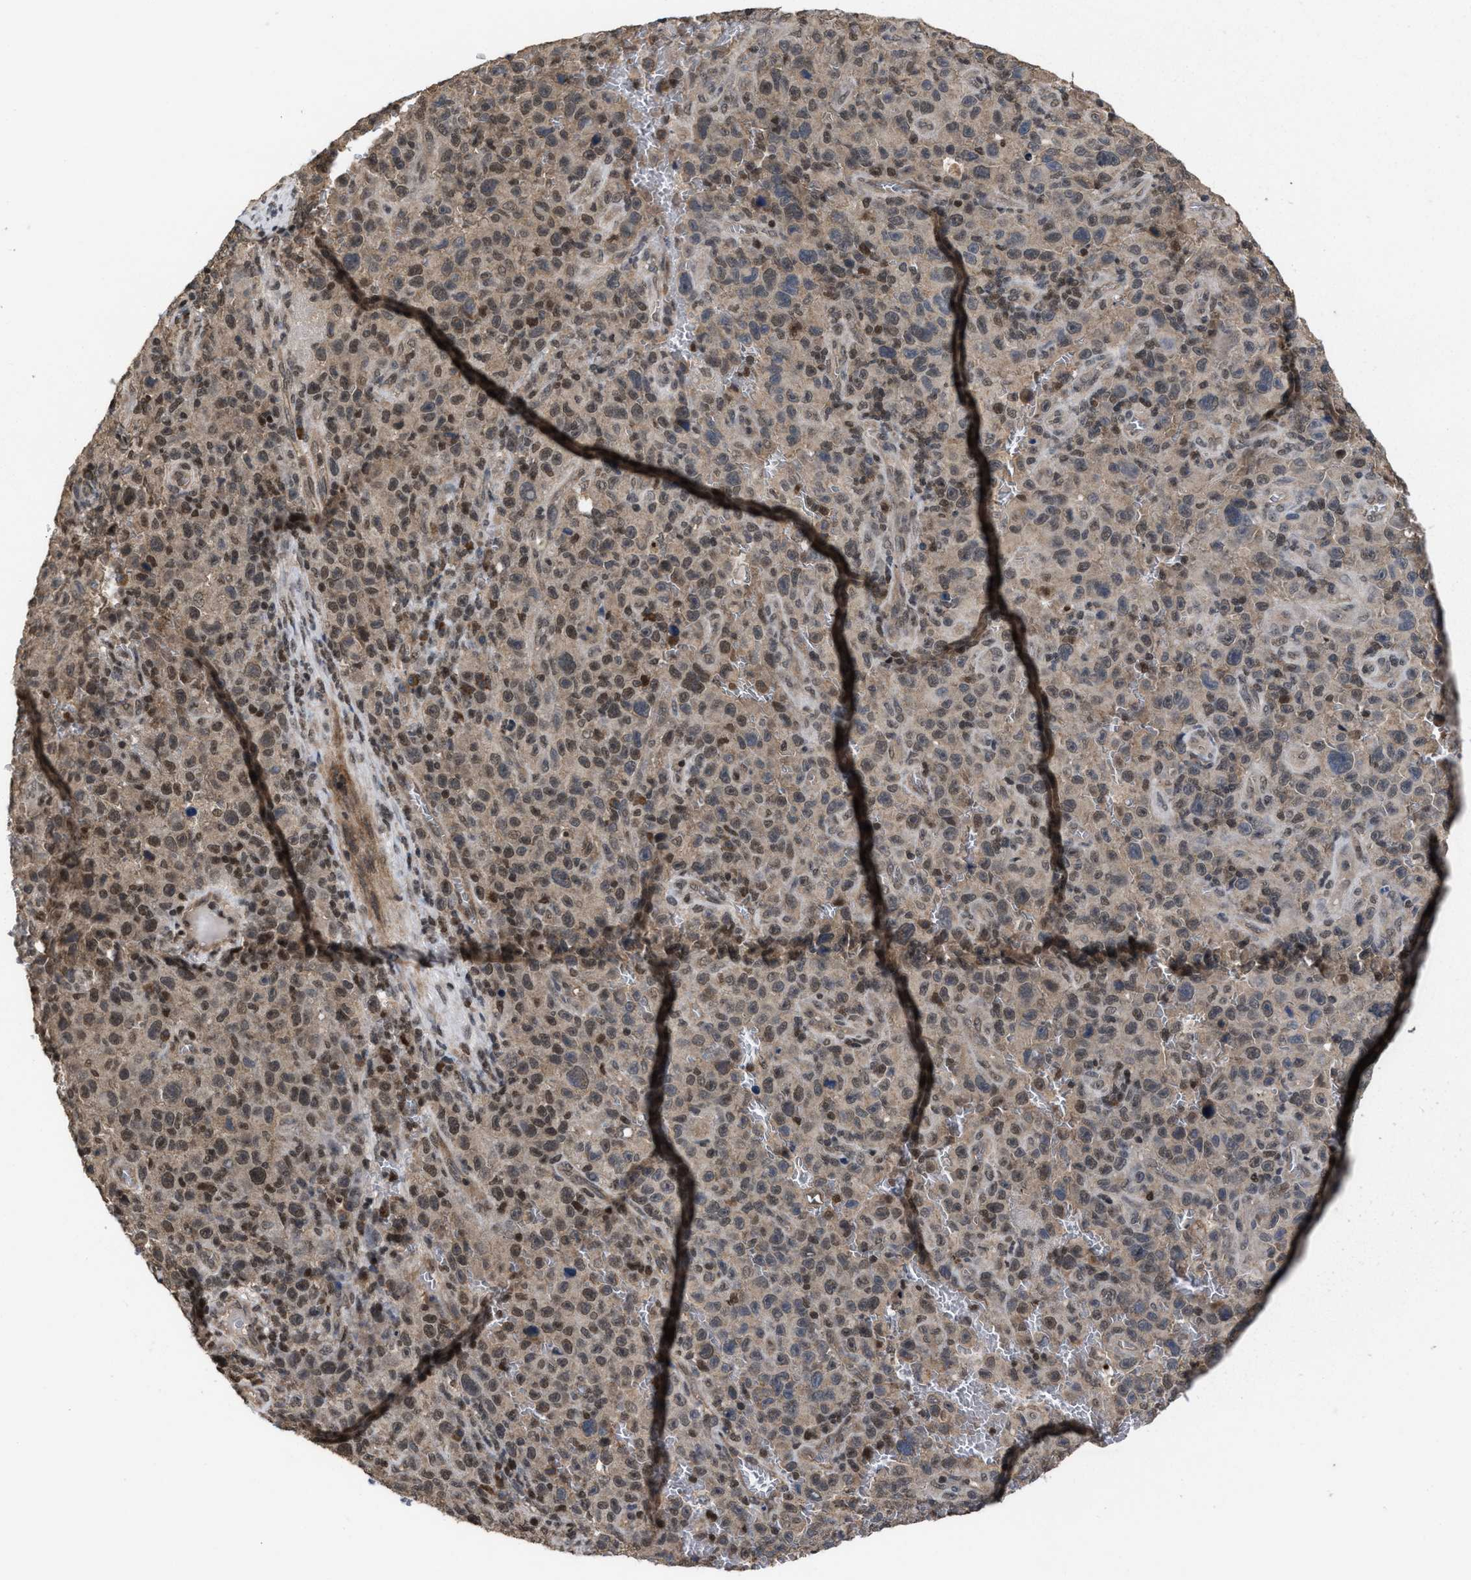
{"staining": {"intensity": "strong", "quantity": ">75%", "location": "cytoplasmic/membranous,nuclear"}, "tissue": "melanoma", "cell_type": "Tumor cells", "image_type": "cancer", "snomed": [{"axis": "morphology", "description": "Malignant melanoma, NOS"}, {"axis": "topography", "description": "Skin"}], "caption": "Protein staining by immunohistochemistry (IHC) shows strong cytoplasmic/membranous and nuclear positivity in approximately >75% of tumor cells in malignant melanoma.", "gene": "C9orf78", "patient": {"sex": "female", "age": 82}}